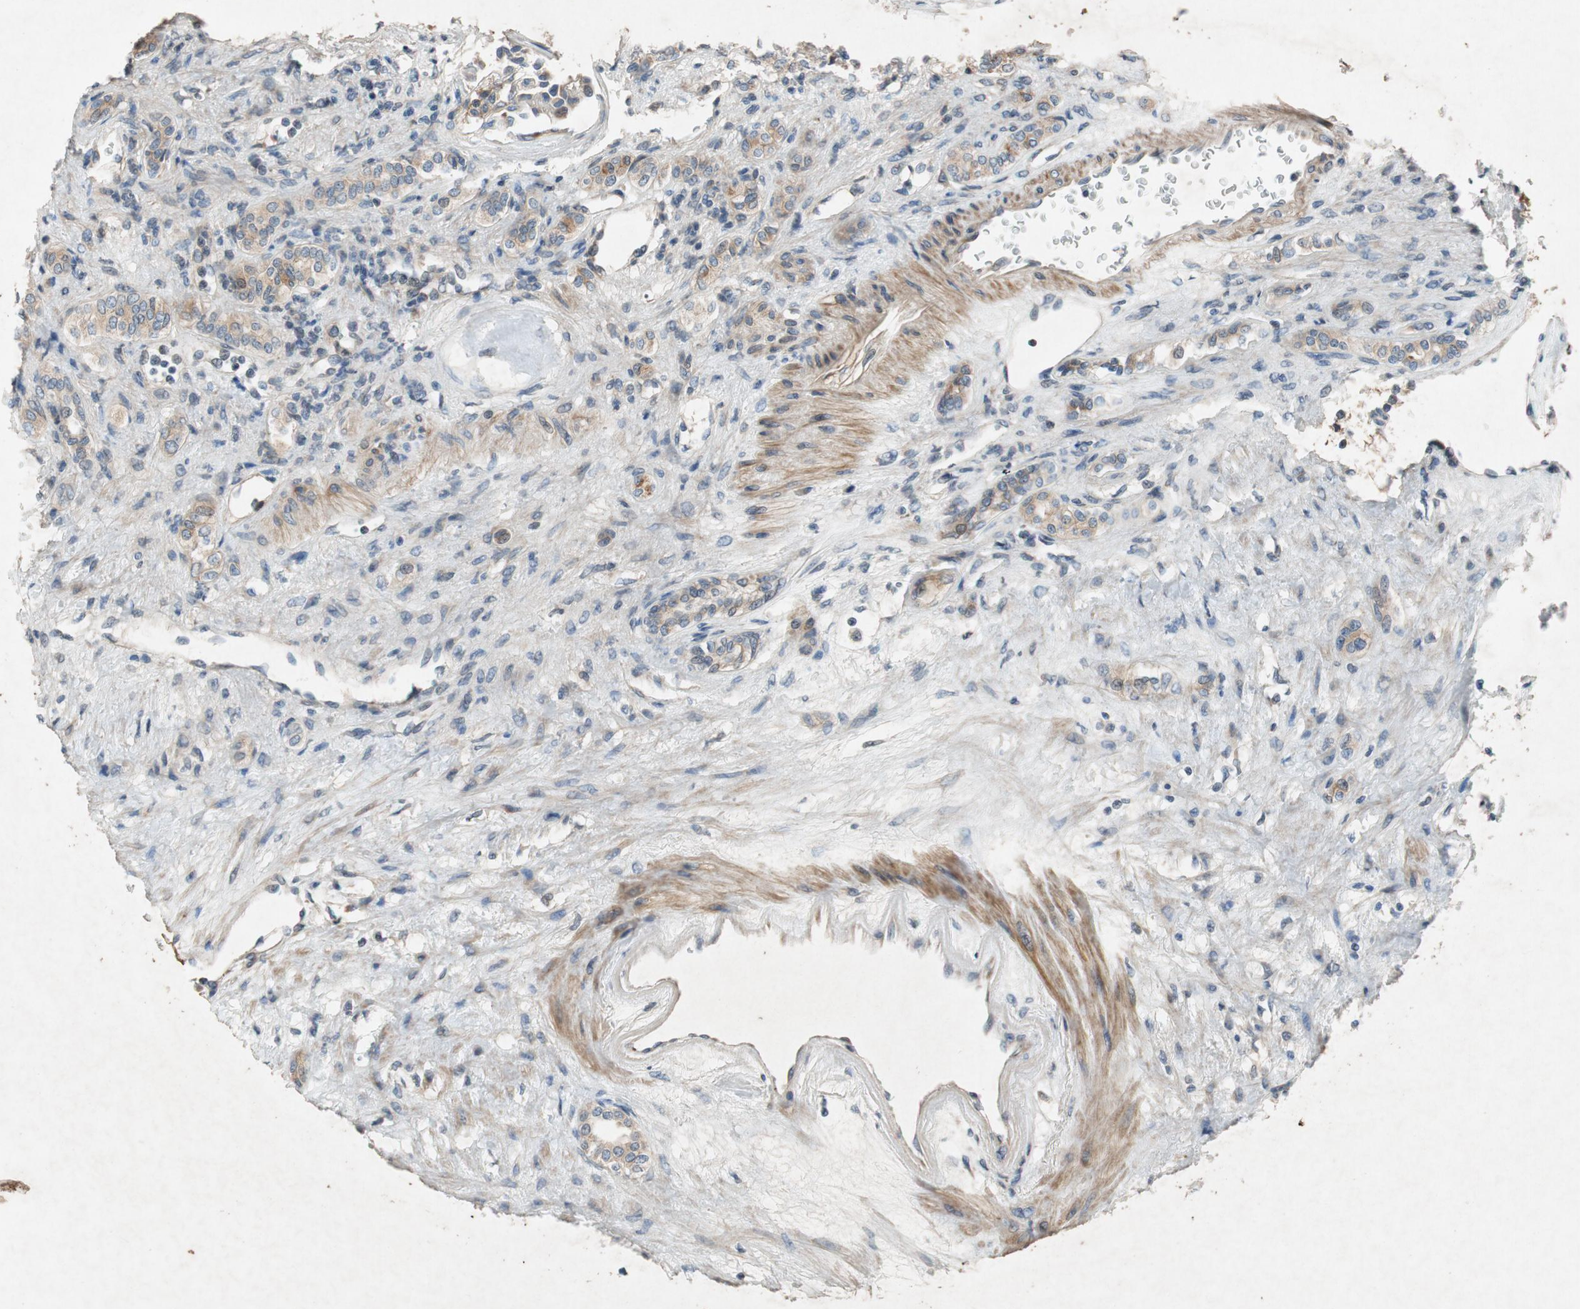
{"staining": {"intensity": "weak", "quantity": ">75%", "location": "cytoplasmic/membranous"}, "tissue": "renal cancer", "cell_type": "Tumor cells", "image_type": "cancer", "snomed": [{"axis": "morphology", "description": "Adenocarcinoma, NOS"}, {"axis": "topography", "description": "Kidney"}], "caption": "Immunohistochemistry staining of renal adenocarcinoma, which displays low levels of weak cytoplasmic/membranous expression in approximately >75% of tumor cells indicating weak cytoplasmic/membranous protein expression. The staining was performed using DAB (brown) for protein detection and nuclei were counterstained in hematoxylin (blue).", "gene": "ATP2C1", "patient": {"sex": "female", "age": 83}}